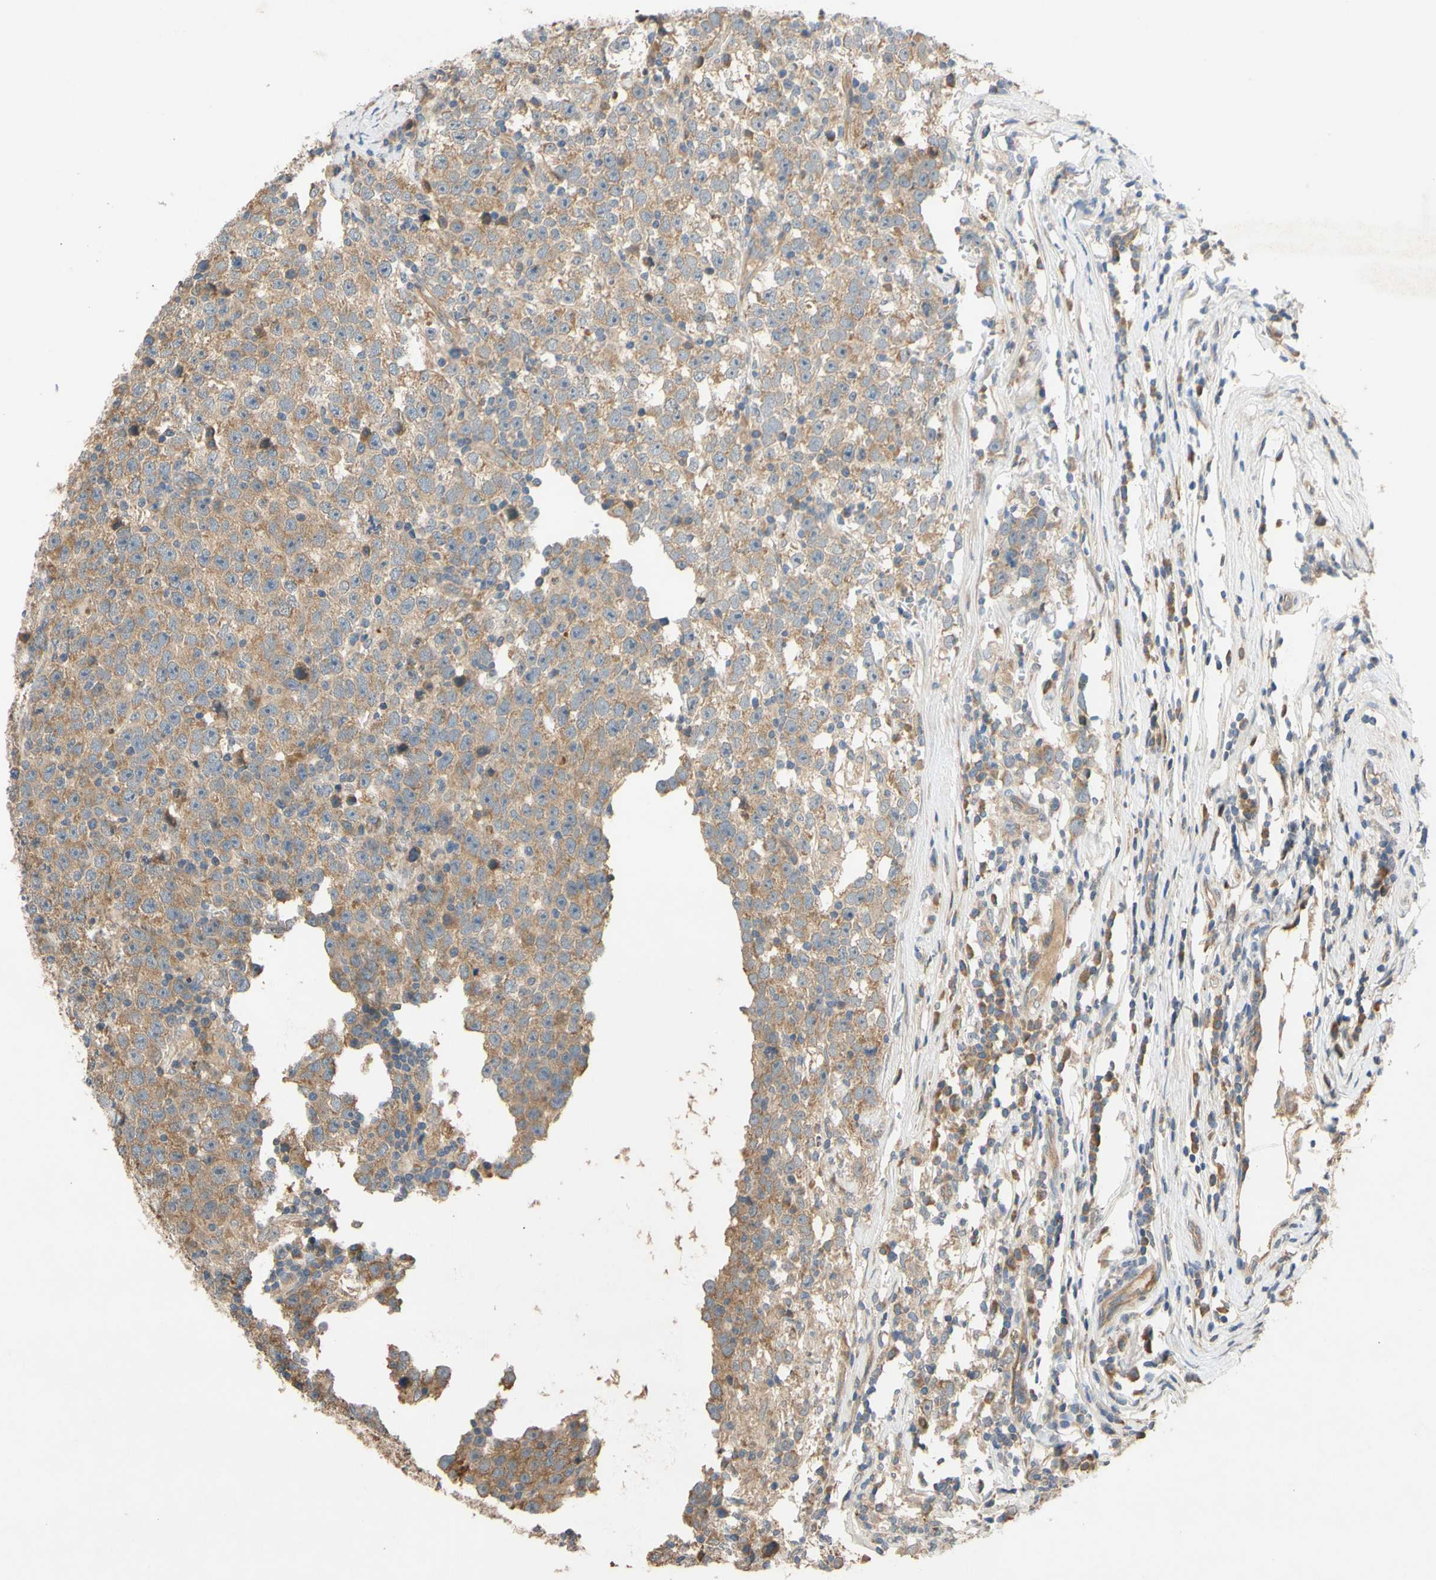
{"staining": {"intensity": "moderate", "quantity": ">75%", "location": "cytoplasmic/membranous"}, "tissue": "testis cancer", "cell_type": "Tumor cells", "image_type": "cancer", "snomed": [{"axis": "morphology", "description": "Seminoma, NOS"}, {"axis": "topography", "description": "Testis"}], "caption": "Immunohistochemical staining of testis cancer reveals medium levels of moderate cytoplasmic/membranous expression in about >75% of tumor cells.", "gene": "MBTPS2", "patient": {"sex": "male", "age": 43}}